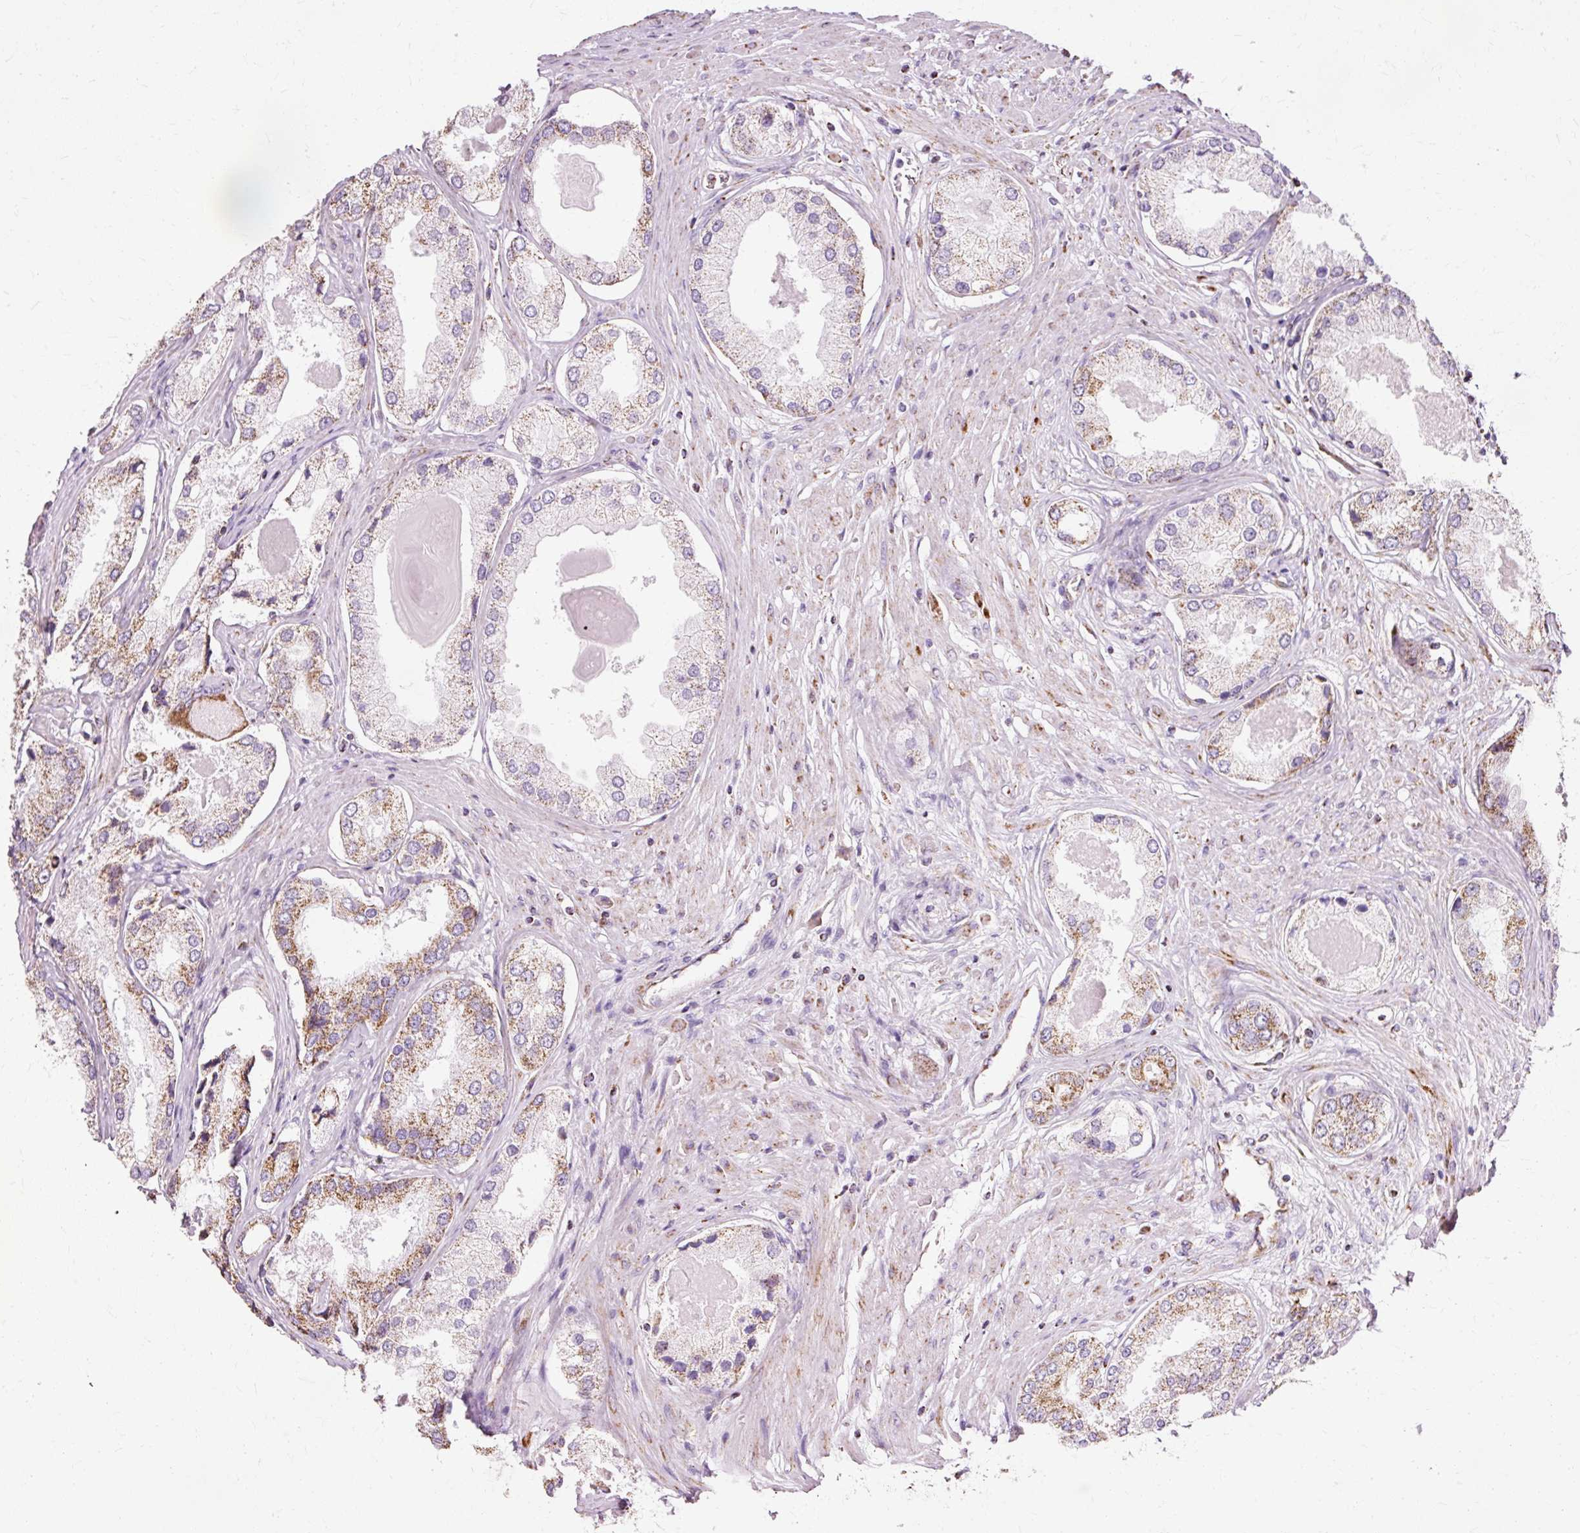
{"staining": {"intensity": "moderate", "quantity": "25%-75%", "location": "cytoplasmic/membranous"}, "tissue": "prostate cancer", "cell_type": "Tumor cells", "image_type": "cancer", "snomed": [{"axis": "morphology", "description": "Adenocarcinoma, Low grade"}, {"axis": "topography", "description": "Prostate"}], "caption": "Low-grade adenocarcinoma (prostate) stained with DAB (3,3'-diaminobenzidine) immunohistochemistry (IHC) displays medium levels of moderate cytoplasmic/membranous staining in about 25%-75% of tumor cells.", "gene": "ATP5PO", "patient": {"sex": "male", "age": 68}}